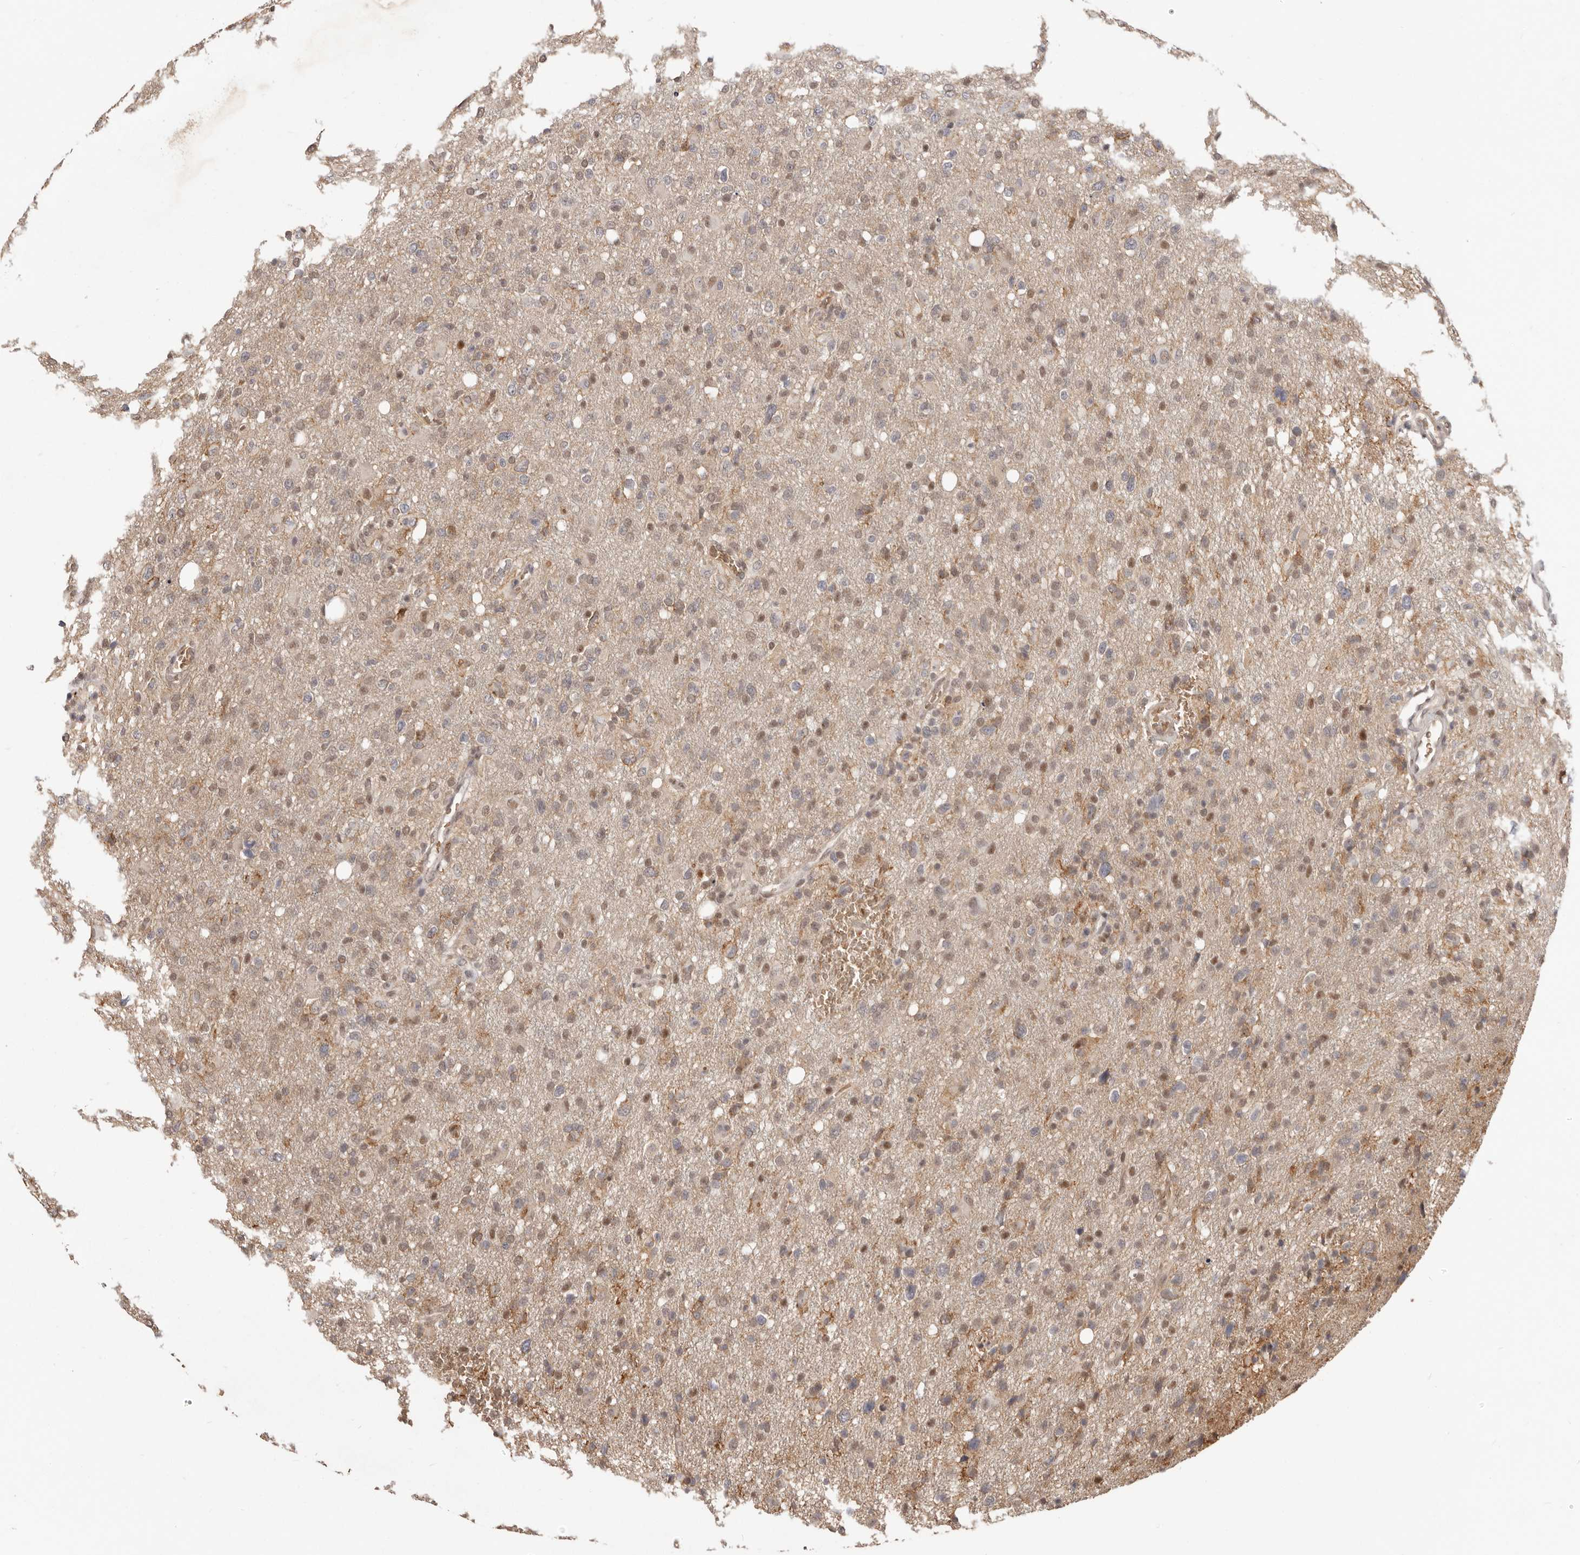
{"staining": {"intensity": "weak", "quantity": ">75%", "location": "cytoplasmic/membranous,nuclear"}, "tissue": "glioma", "cell_type": "Tumor cells", "image_type": "cancer", "snomed": [{"axis": "morphology", "description": "Glioma, malignant, High grade"}, {"axis": "topography", "description": "Brain"}], "caption": "Tumor cells demonstrate weak cytoplasmic/membranous and nuclear expression in approximately >75% of cells in malignant glioma (high-grade). The protein of interest is shown in brown color, while the nuclei are stained blue.", "gene": "NCOA3", "patient": {"sex": "female", "age": 57}}